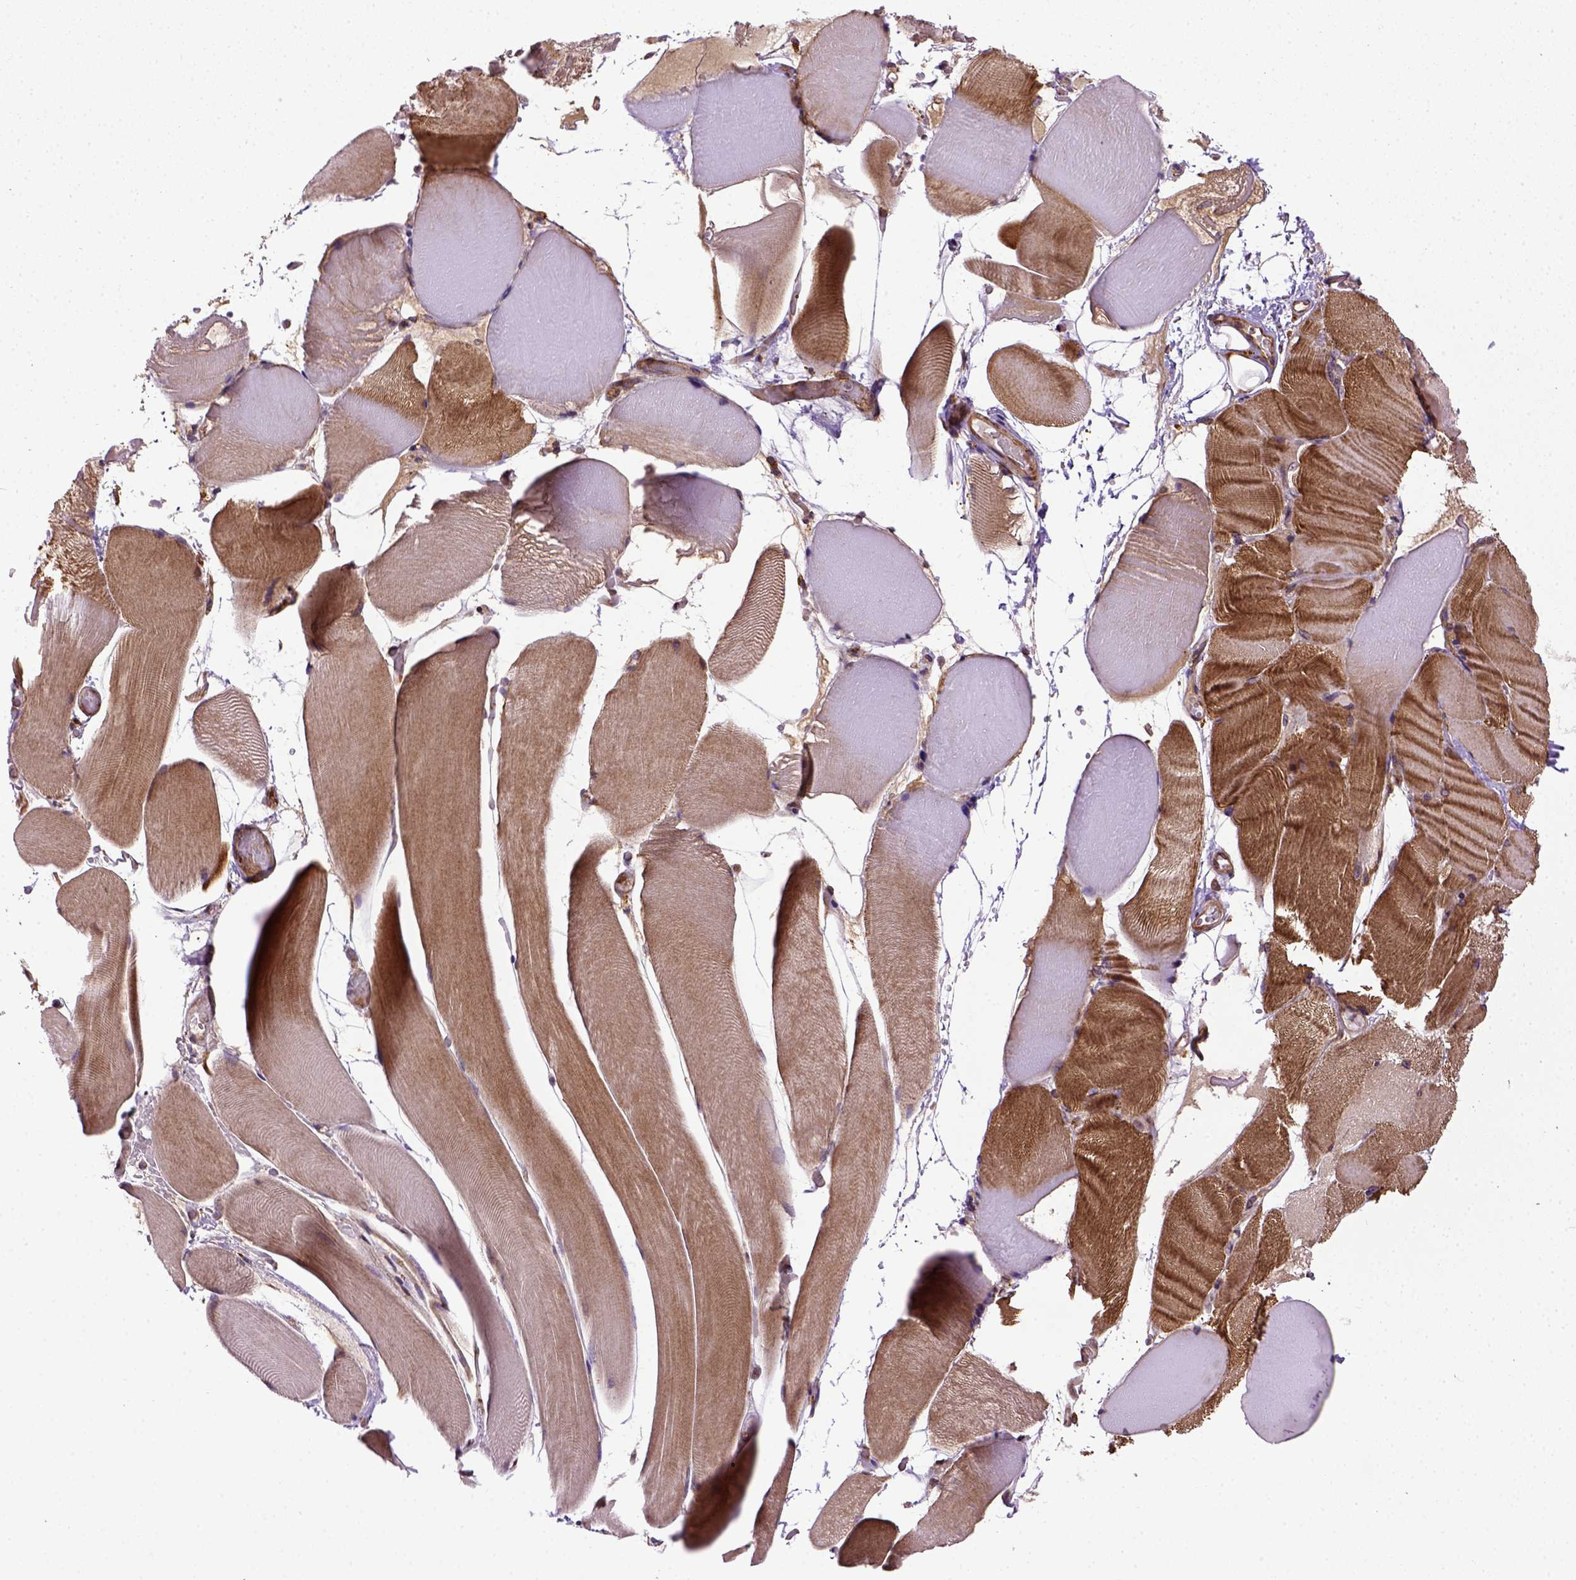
{"staining": {"intensity": "moderate", "quantity": ">75%", "location": "cytoplasmic/membranous"}, "tissue": "skeletal muscle", "cell_type": "Myocytes", "image_type": "normal", "snomed": [{"axis": "morphology", "description": "Normal tissue, NOS"}, {"axis": "topography", "description": "Skeletal muscle"}], "caption": "IHC (DAB (3,3'-diaminobenzidine)) staining of unremarkable skeletal muscle exhibits moderate cytoplasmic/membranous protein expression in about >75% of myocytes.", "gene": "CAPRIN1", "patient": {"sex": "female", "age": 37}}